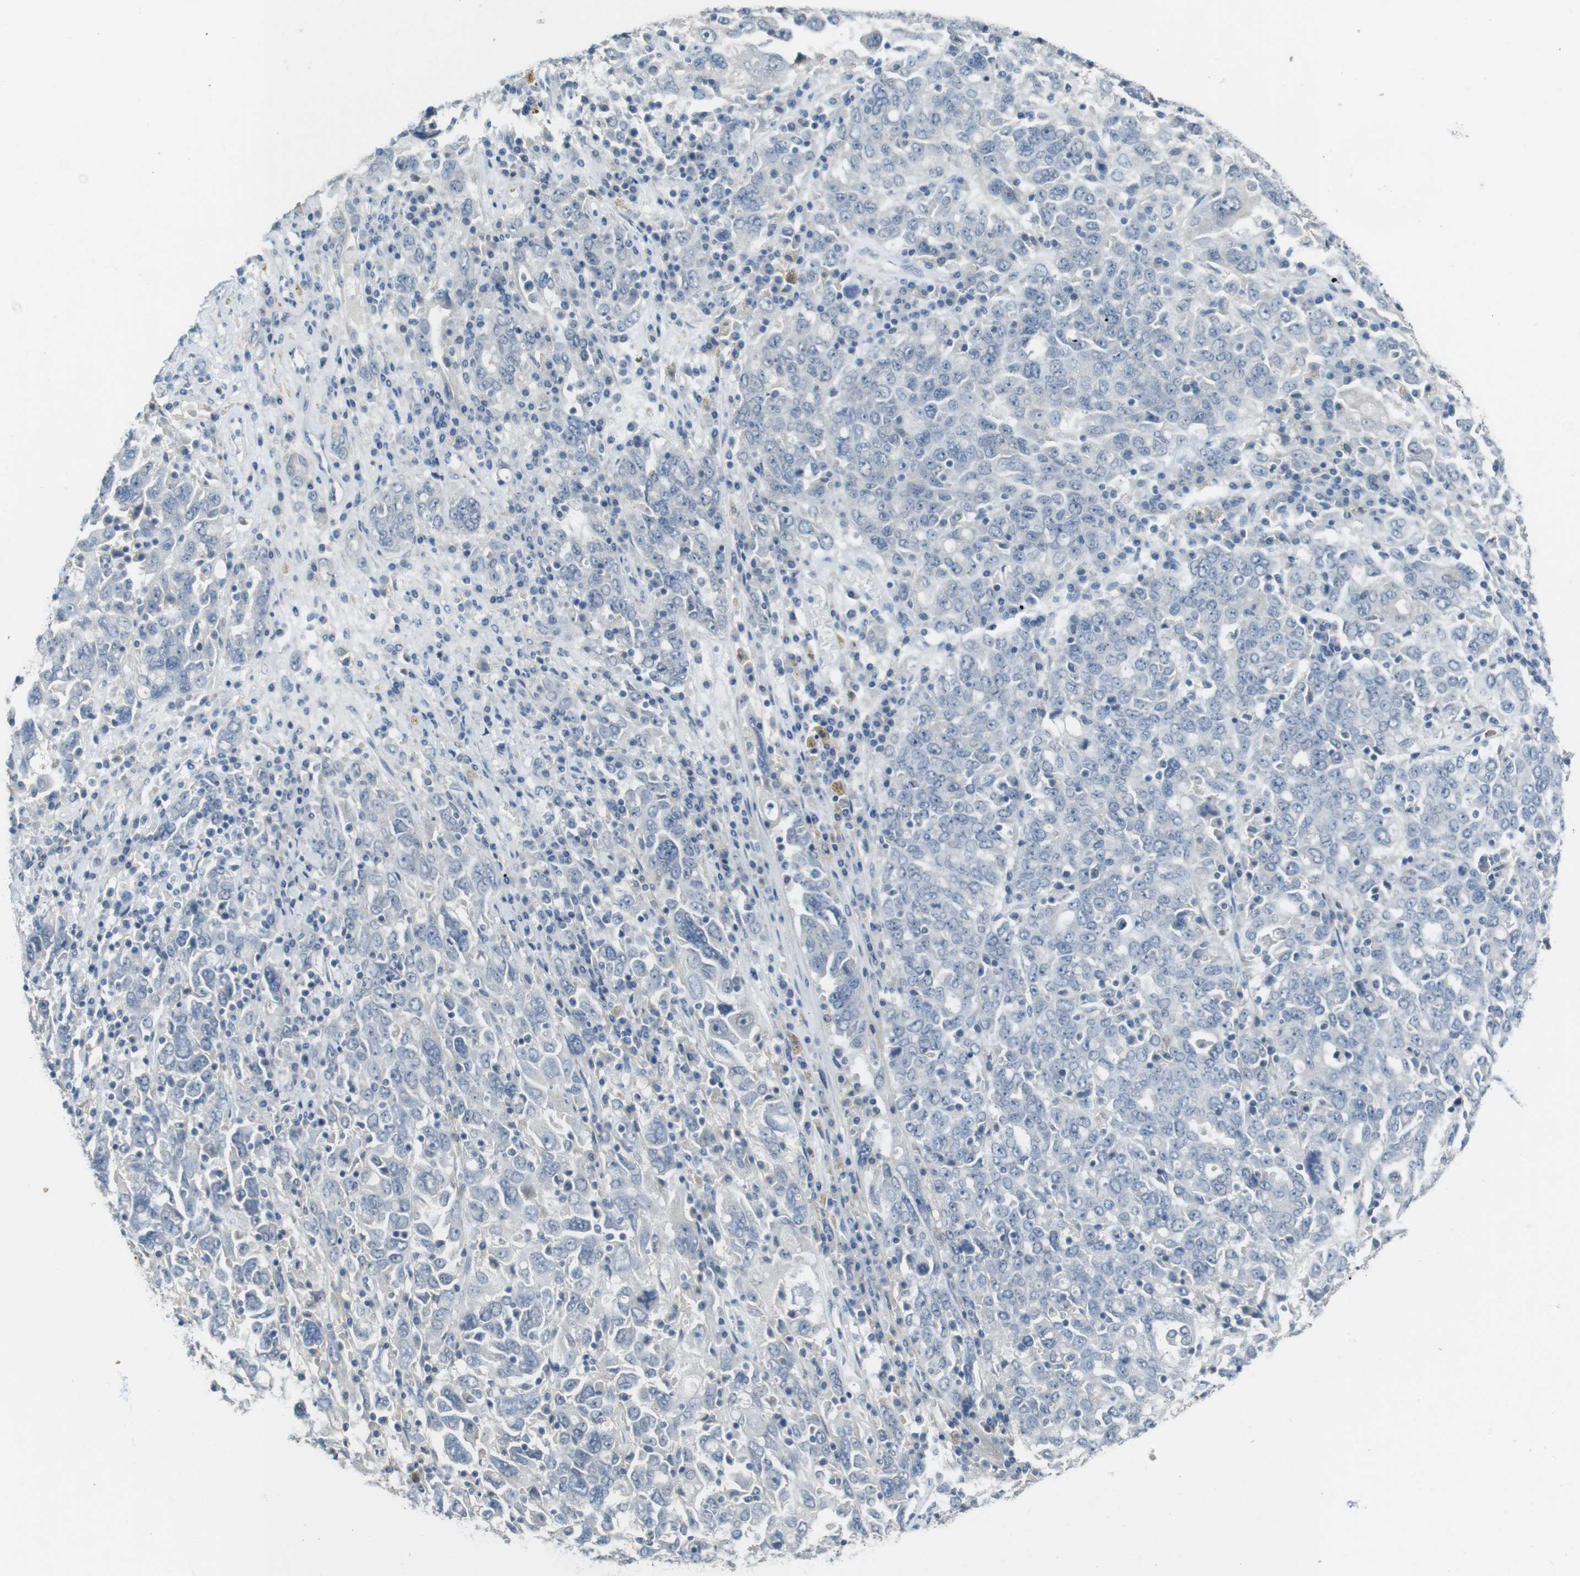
{"staining": {"intensity": "negative", "quantity": "none", "location": "none"}, "tissue": "ovarian cancer", "cell_type": "Tumor cells", "image_type": "cancer", "snomed": [{"axis": "morphology", "description": "Carcinoma, endometroid"}, {"axis": "topography", "description": "Ovary"}], "caption": "A histopathology image of human endometroid carcinoma (ovarian) is negative for staining in tumor cells. The staining is performed using DAB (3,3'-diaminobenzidine) brown chromogen with nuclei counter-stained in using hematoxylin.", "gene": "ENTPD7", "patient": {"sex": "female", "age": 62}}